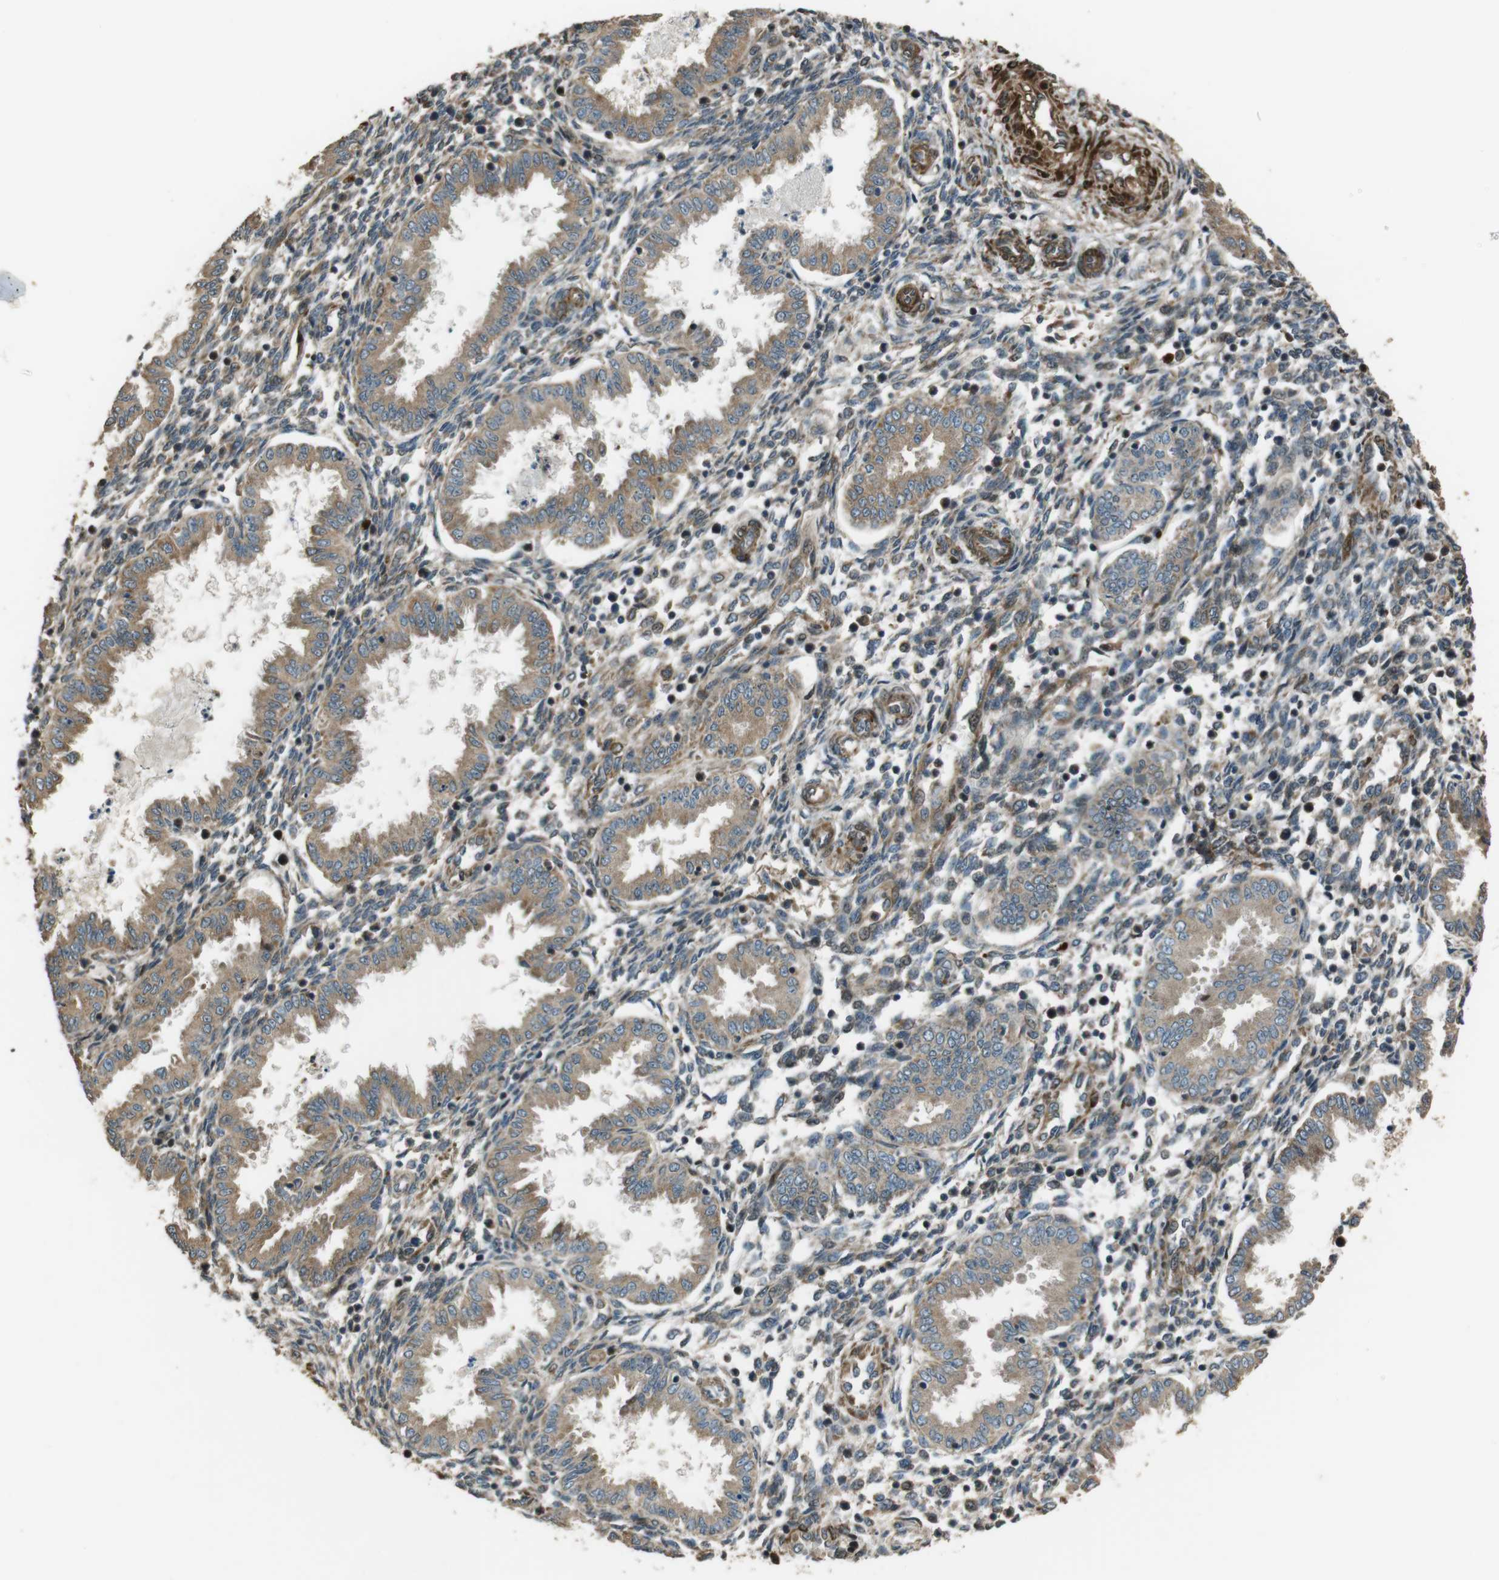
{"staining": {"intensity": "moderate", "quantity": "25%-75%", "location": "cytoplasmic/membranous"}, "tissue": "endometrium", "cell_type": "Cells in endometrial stroma", "image_type": "normal", "snomed": [{"axis": "morphology", "description": "Normal tissue, NOS"}, {"axis": "topography", "description": "Endometrium"}], "caption": "Cells in endometrial stroma demonstrate medium levels of moderate cytoplasmic/membranous expression in about 25%-75% of cells in unremarkable human endometrium.", "gene": "MSRB3", "patient": {"sex": "female", "age": 33}}